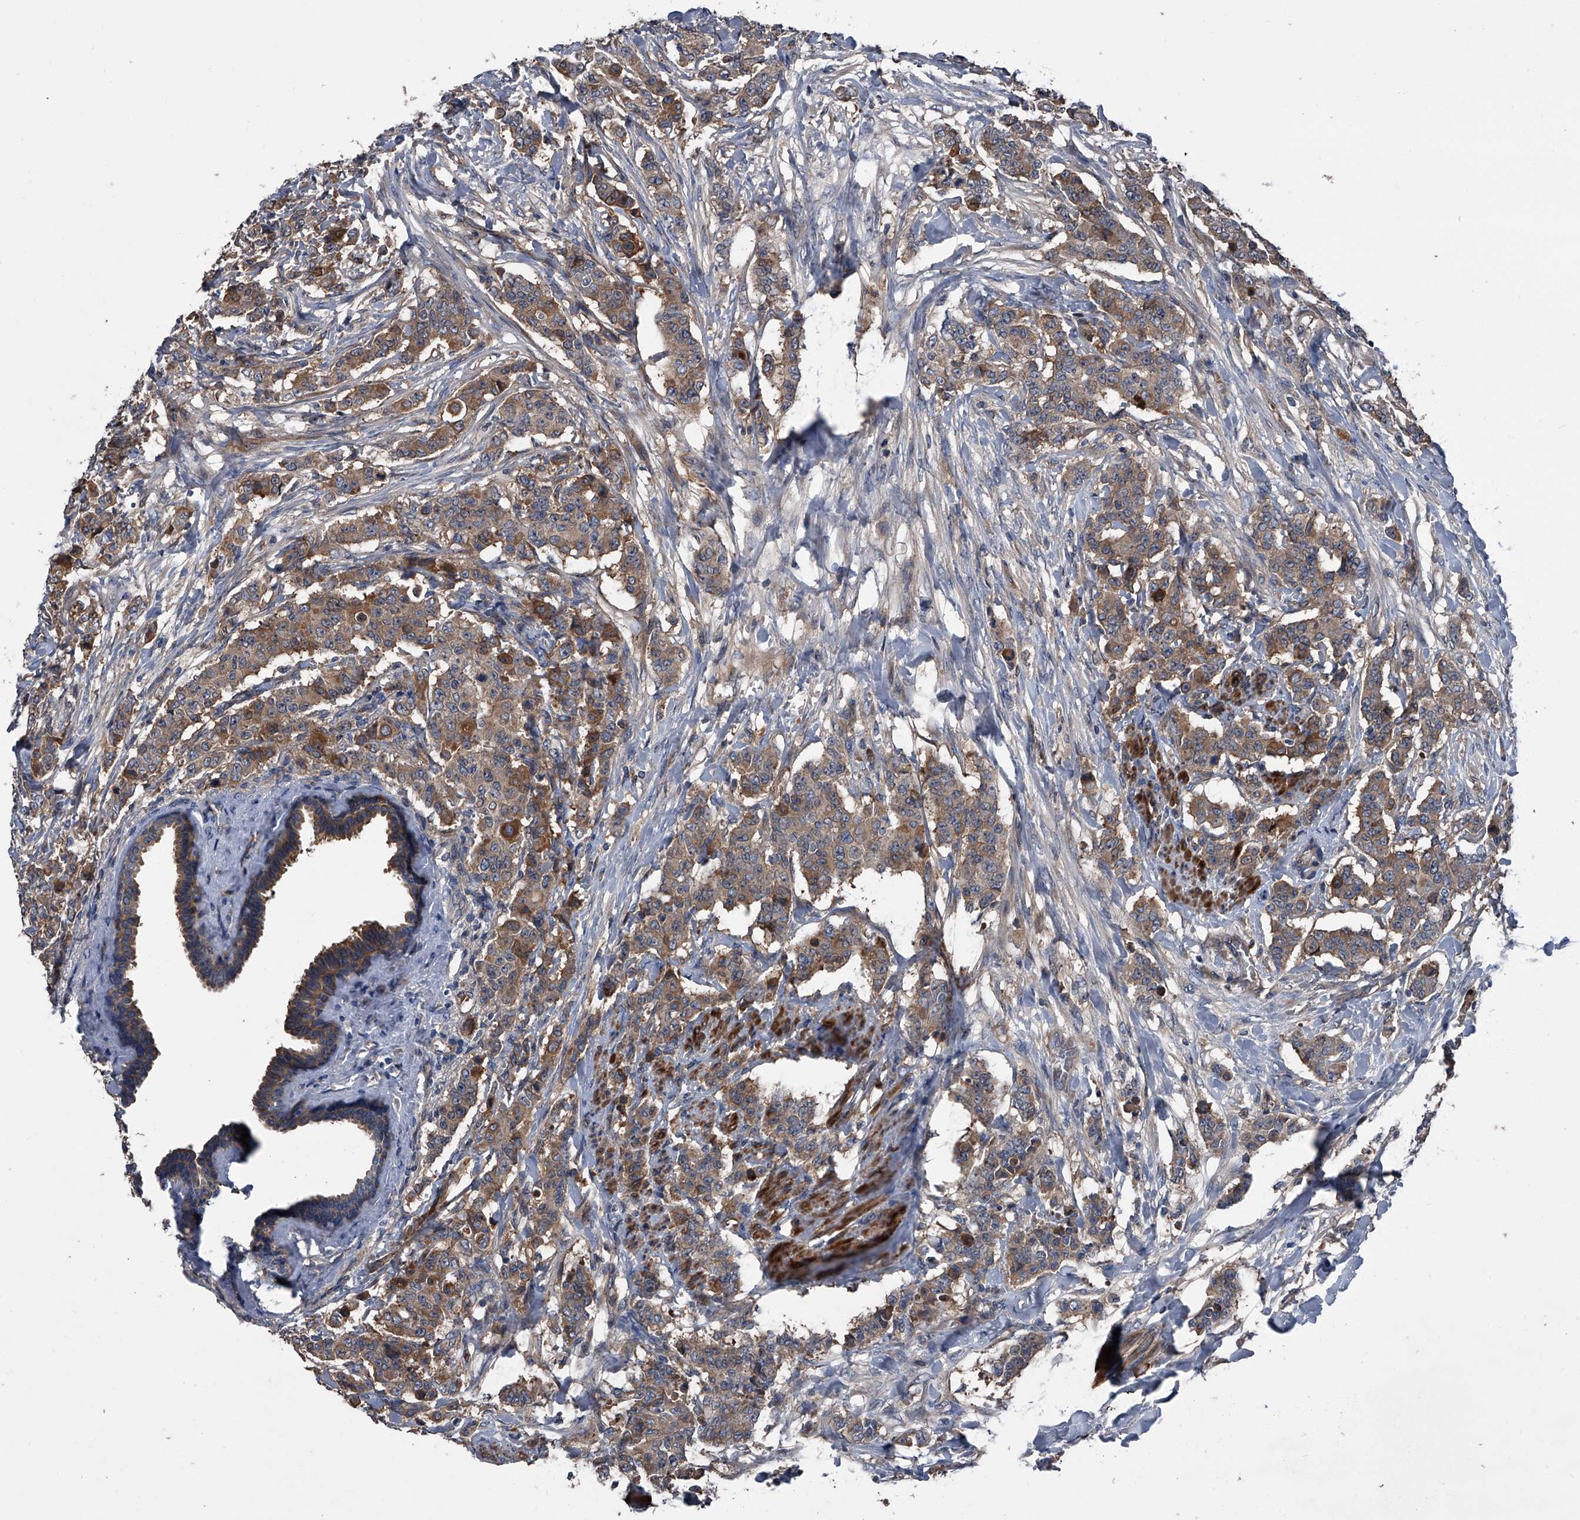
{"staining": {"intensity": "moderate", "quantity": ">75%", "location": "cytoplasmic/membranous"}, "tissue": "breast cancer", "cell_type": "Tumor cells", "image_type": "cancer", "snomed": [{"axis": "morphology", "description": "Duct carcinoma"}, {"axis": "topography", "description": "Breast"}], "caption": "Protein expression analysis of human intraductal carcinoma (breast) reveals moderate cytoplasmic/membranous positivity in approximately >75% of tumor cells.", "gene": "KIF13A", "patient": {"sex": "female", "age": 40}}